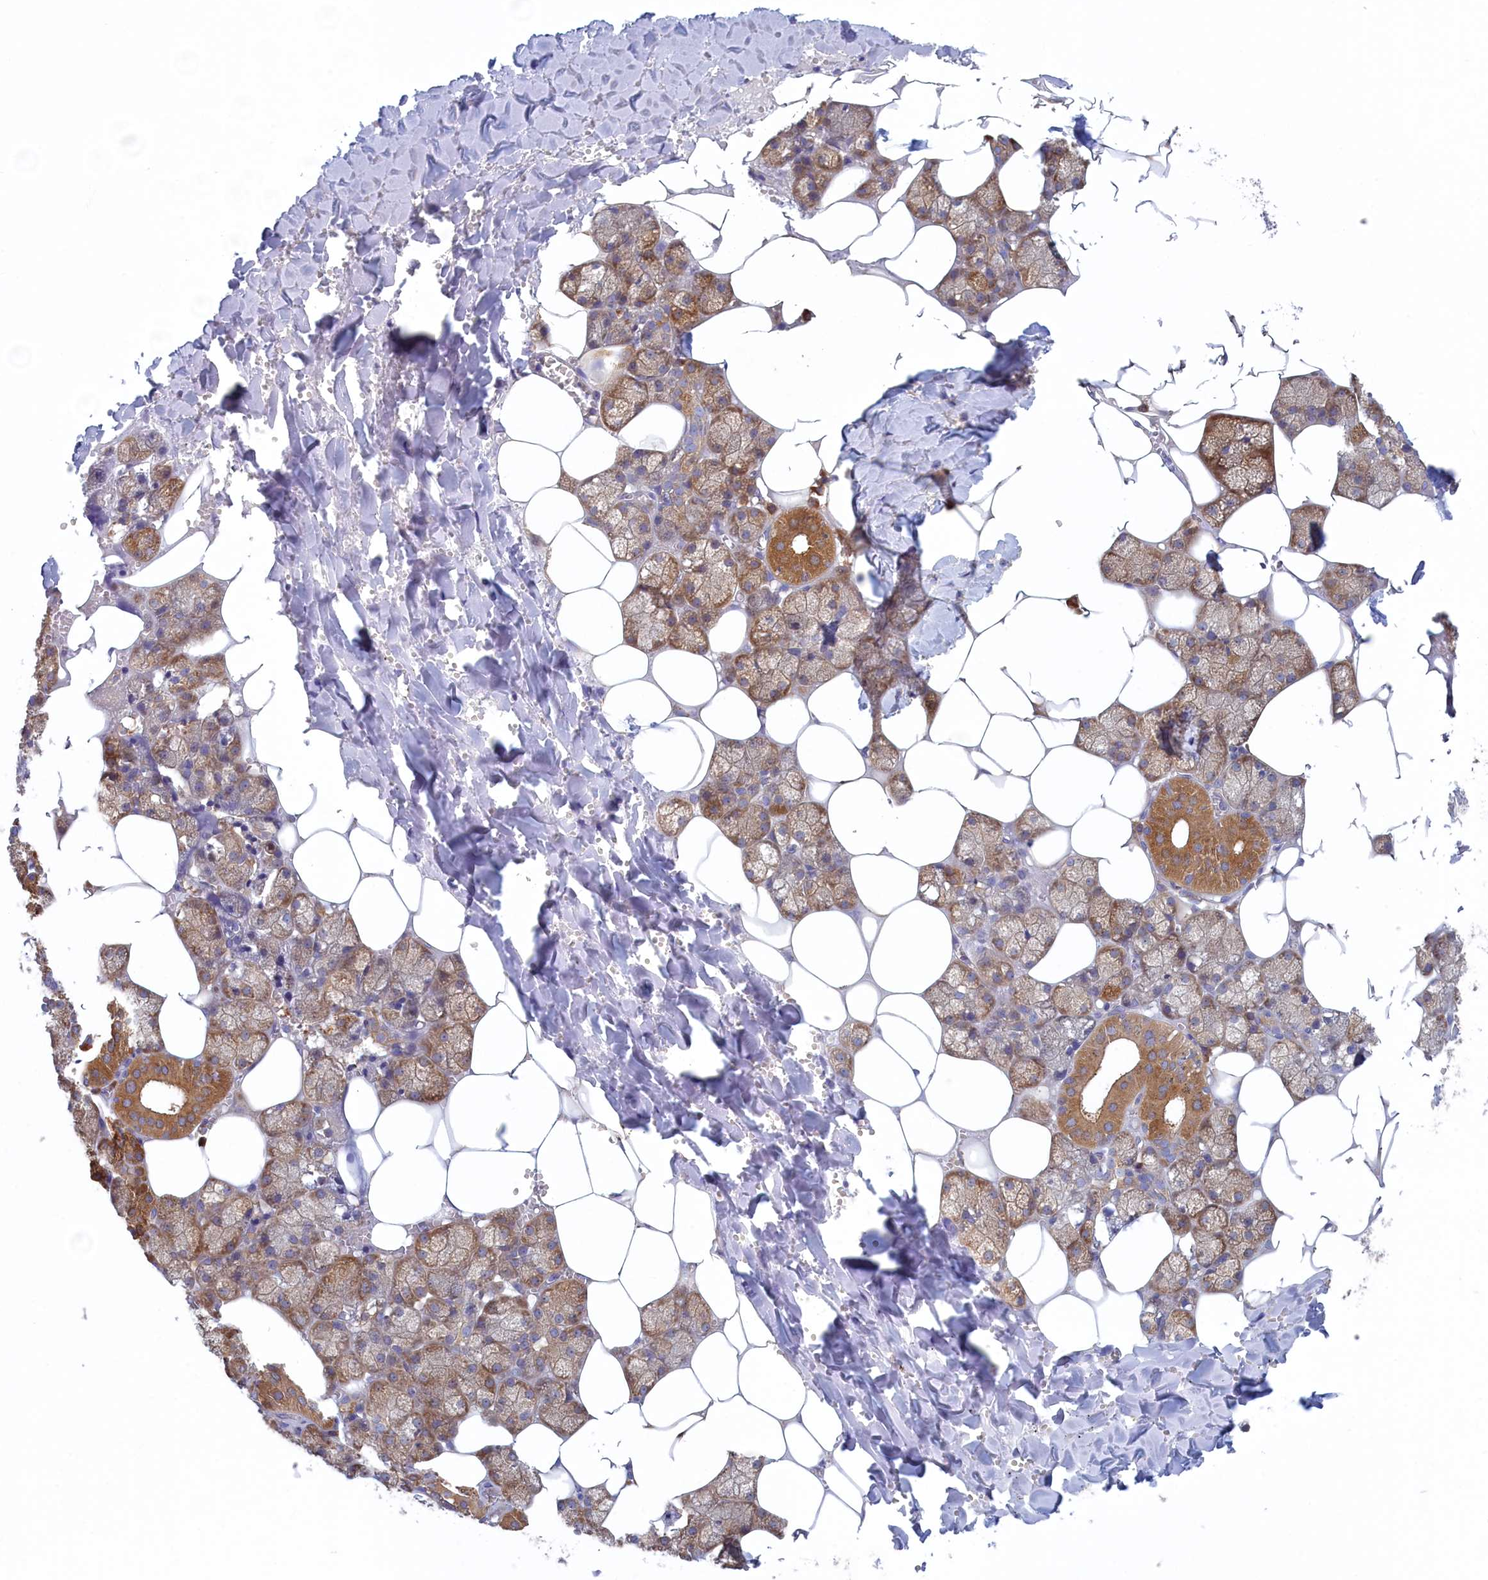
{"staining": {"intensity": "moderate", "quantity": ">75%", "location": "cytoplasmic/membranous"}, "tissue": "salivary gland", "cell_type": "Glandular cells", "image_type": "normal", "snomed": [{"axis": "morphology", "description": "Normal tissue, NOS"}, {"axis": "topography", "description": "Salivary gland"}], "caption": "DAB (3,3'-diaminobenzidine) immunohistochemical staining of benign human salivary gland displays moderate cytoplasmic/membranous protein expression in approximately >75% of glandular cells. Nuclei are stained in blue.", "gene": "SYNDIG1L", "patient": {"sex": "male", "age": 62}}